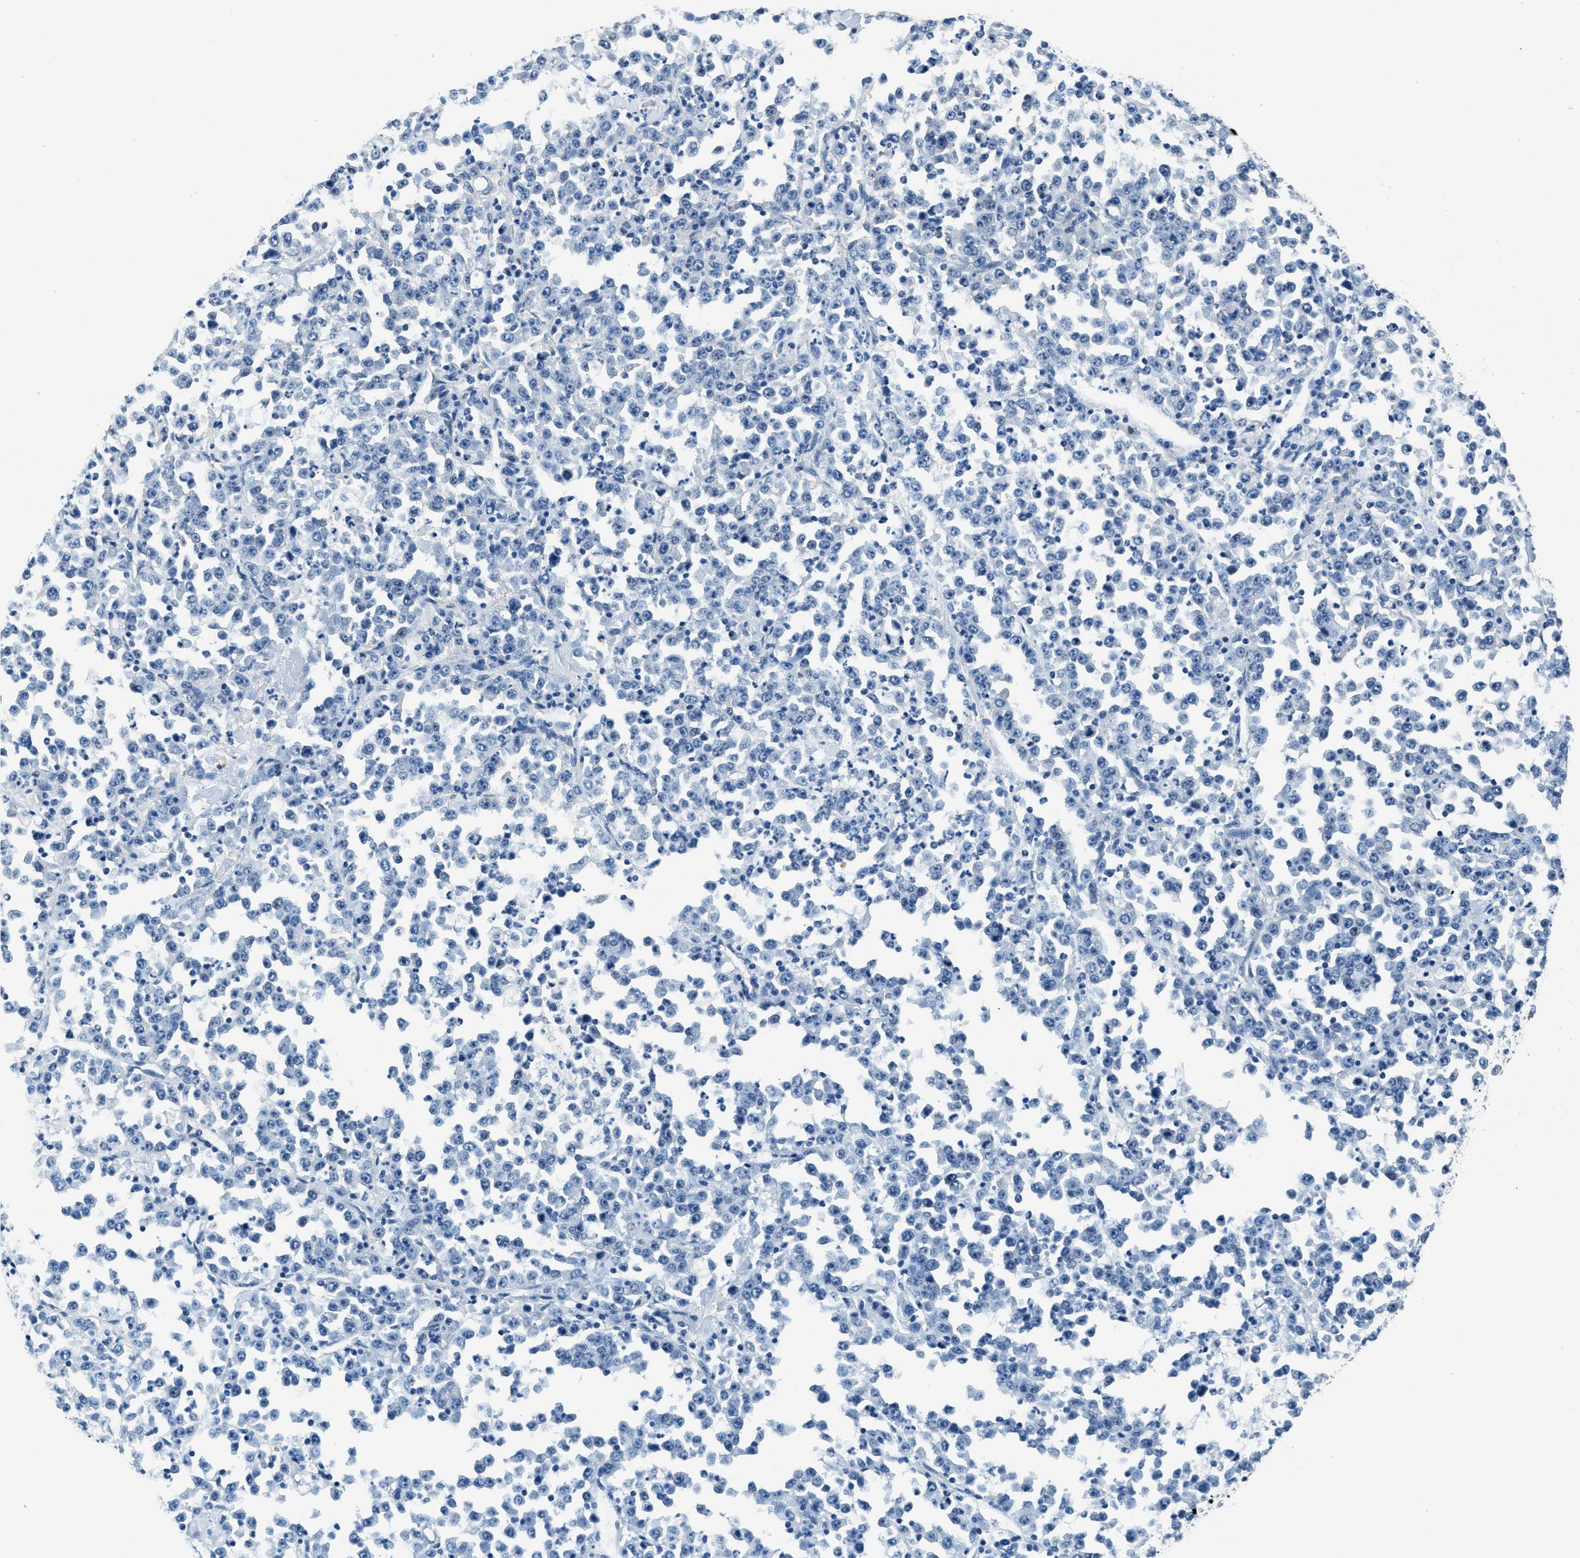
{"staining": {"intensity": "negative", "quantity": "none", "location": "none"}, "tissue": "stomach cancer", "cell_type": "Tumor cells", "image_type": "cancer", "snomed": [{"axis": "morphology", "description": "Normal tissue, NOS"}, {"axis": "morphology", "description": "Adenocarcinoma, NOS"}, {"axis": "topography", "description": "Stomach, upper"}, {"axis": "topography", "description": "Stomach"}], "caption": "An immunohistochemistry photomicrograph of stomach cancer is shown. There is no staining in tumor cells of stomach cancer. Brightfield microscopy of IHC stained with DAB (brown) and hematoxylin (blue), captured at high magnification.", "gene": "TWF1", "patient": {"sex": "male", "age": 59}}